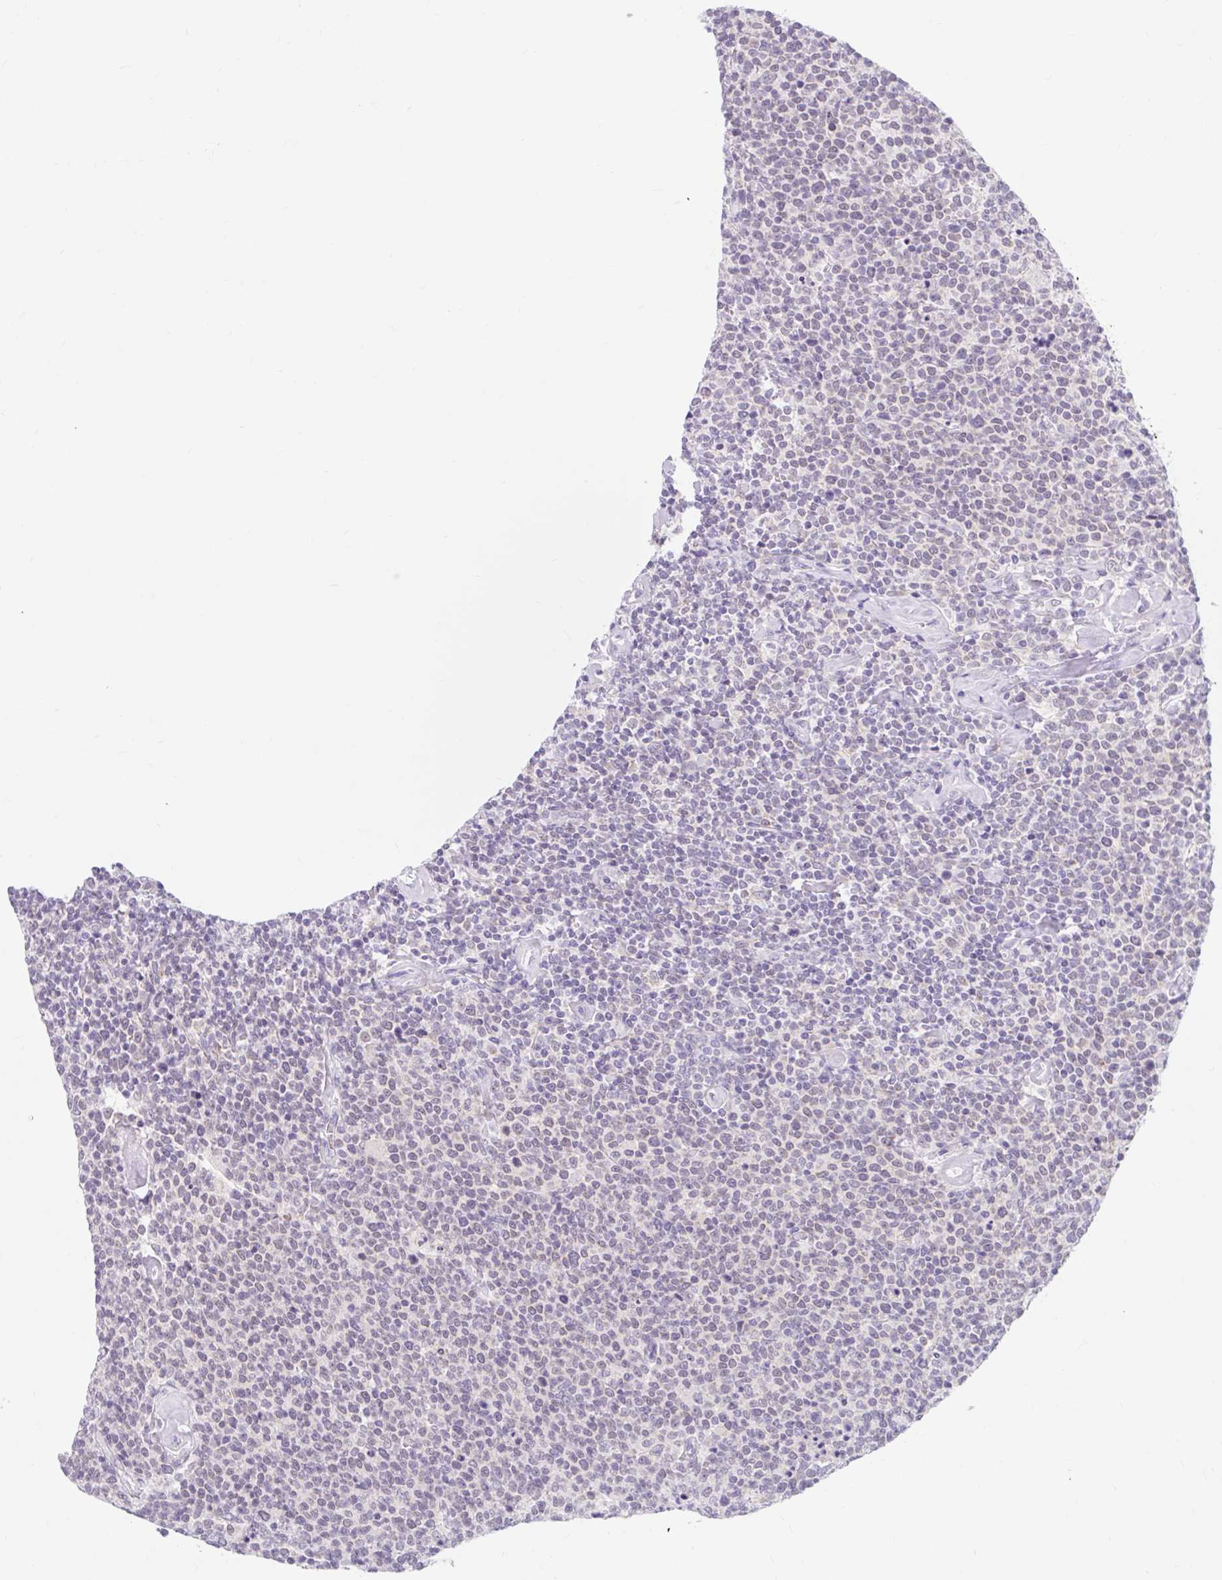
{"staining": {"intensity": "negative", "quantity": "none", "location": "none"}, "tissue": "lymphoma", "cell_type": "Tumor cells", "image_type": "cancer", "snomed": [{"axis": "morphology", "description": "Malignant lymphoma, non-Hodgkin's type, High grade"}, {"axis": "topography", "description": "Lymph node"}], "caption": "An immunohistochemistry photomicrograph of high-grade malignant lymphoma, non-Hodgkin's type is shown. There is no staining in tumor cells of high-grade malignant lymphoma, non-Hodgkin's type.", "gene": "ITPK1", "patient": {"sex": "male", "age": 61}}